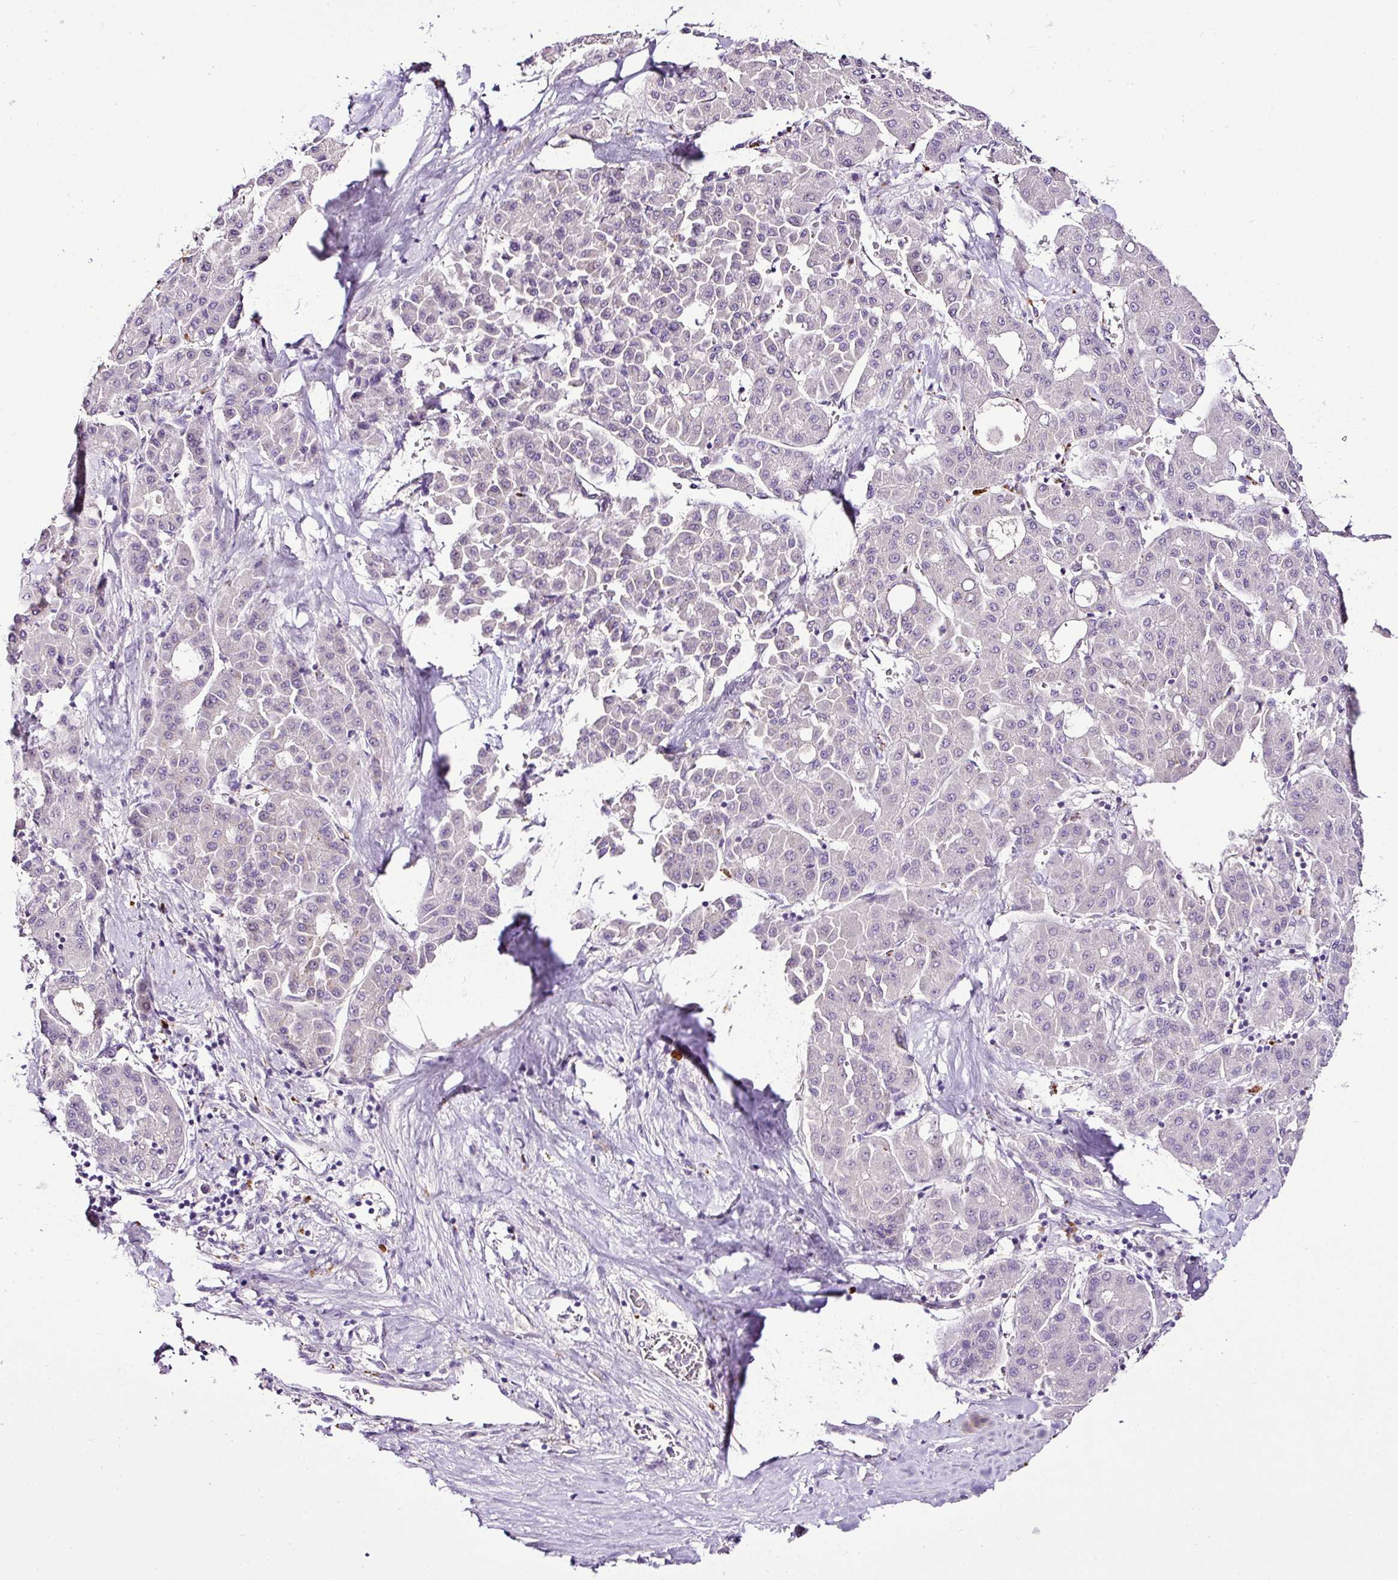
{"staining": {"intensity": "negative", "quantity": "none", "location": "none"}, "tissue": "liver cancer", "cell_type": "Tumor cells", "image_type": "cancer", "snomed": [{"axis": "morphology", "description": "Carcinoma, Hepatocellular, NOS"}, {"axis": "topography", "description": "Liver"}], "caption": "Liver hepatocellular carcinoma was stained to show a protein in brown. There is no significant positivity in tumor cells. The staining was performed using DAB to visualize the protein expression in brown, while the nuclei were stained in blue with hematoxylin (Magnification: 20x).", "gene": "ESR1", "patient": {"sex": "male", "age": 65}}